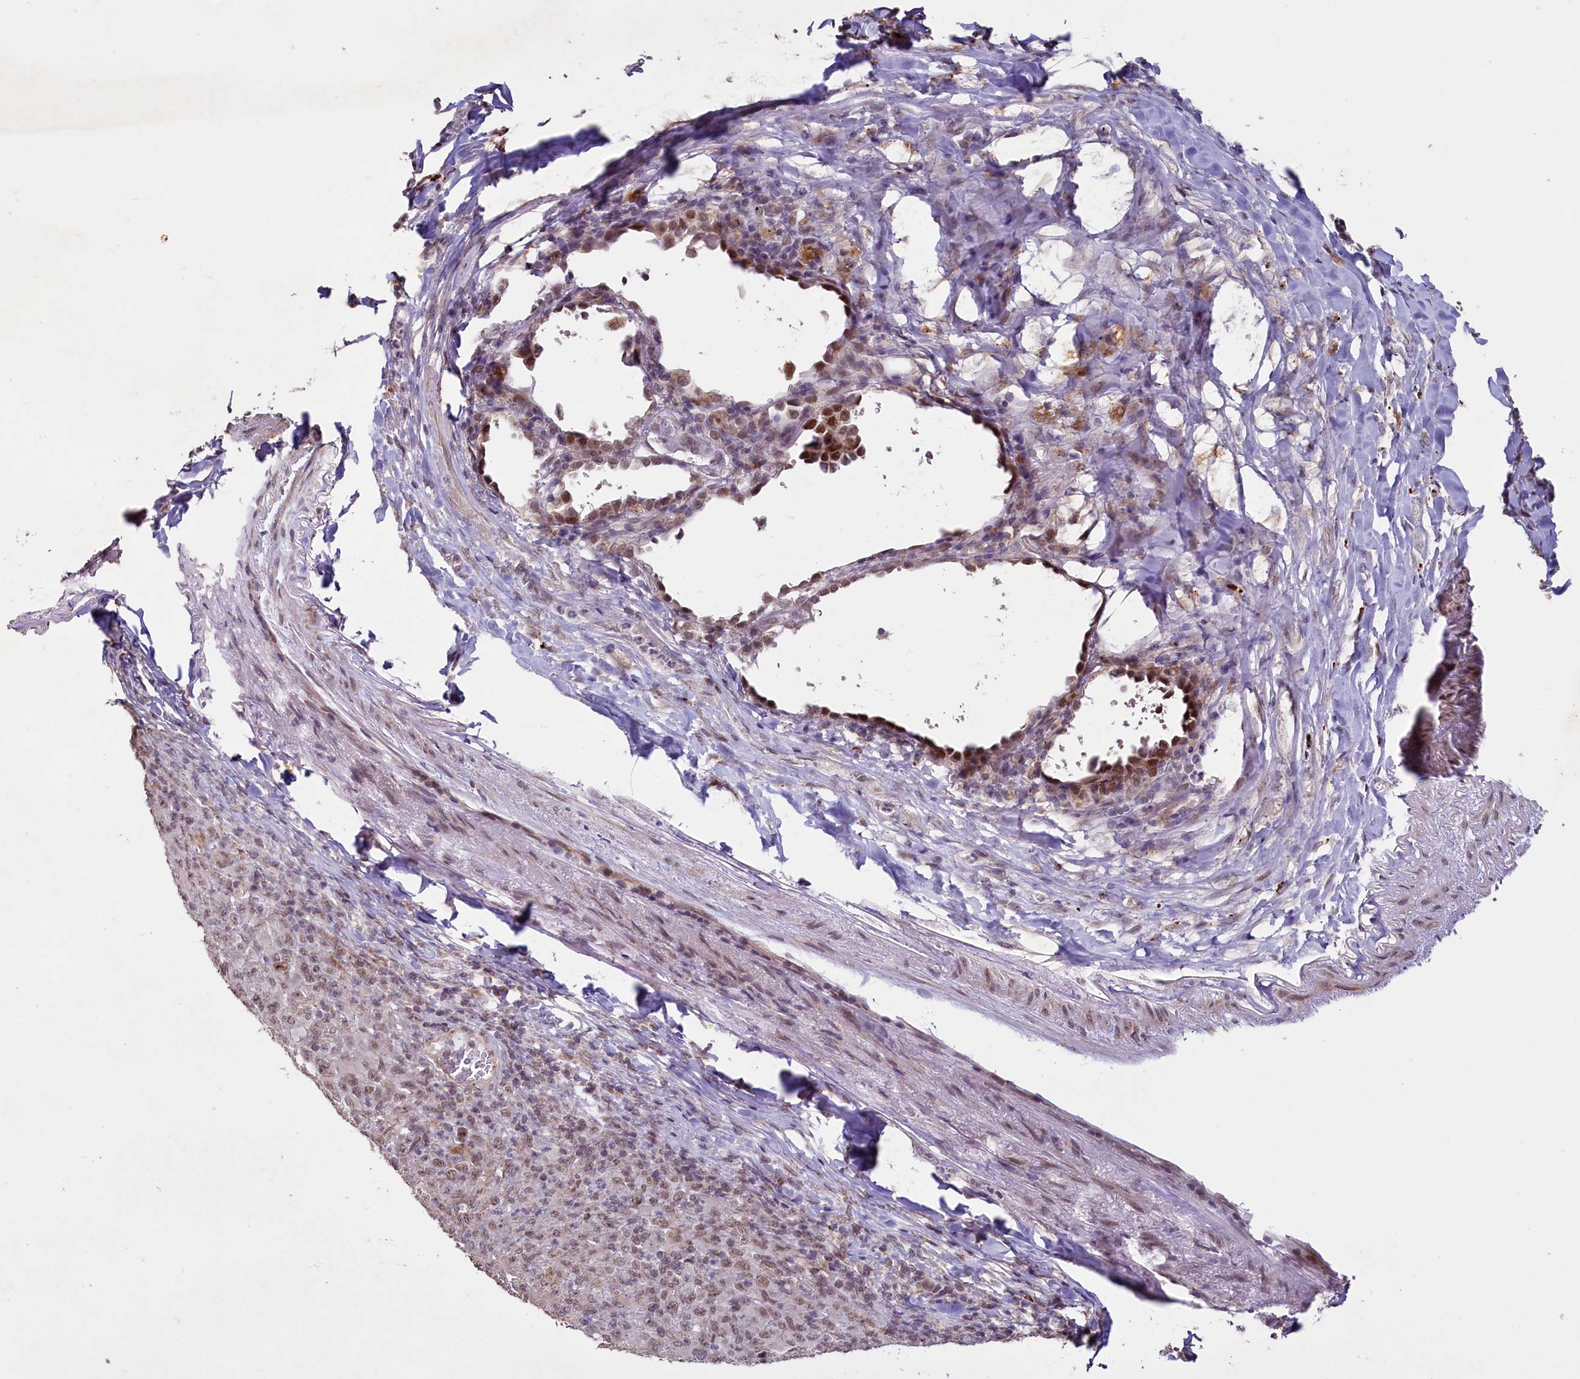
{"staining": {"intensity": "weak", "quantity": ">75%", "location": "nuclear"}, "tissue": "melanoma", "cell_type": "Tumor cells", "image_type": "cancer", "snomed": [{"axis": "morphology", "description": "Malignant melanoma, Metastatic site"}, {"axis": "topography", "description": "Skin"}], "caption": "DAB (3,3'-diaminobenzidine) immunohistochemical staining of human melanoma reveals weak nuclear protein staining in approximately >75% of tumor cells.", "gene": "PDE6D", "patient": {"sex": "female", "age": 56}}